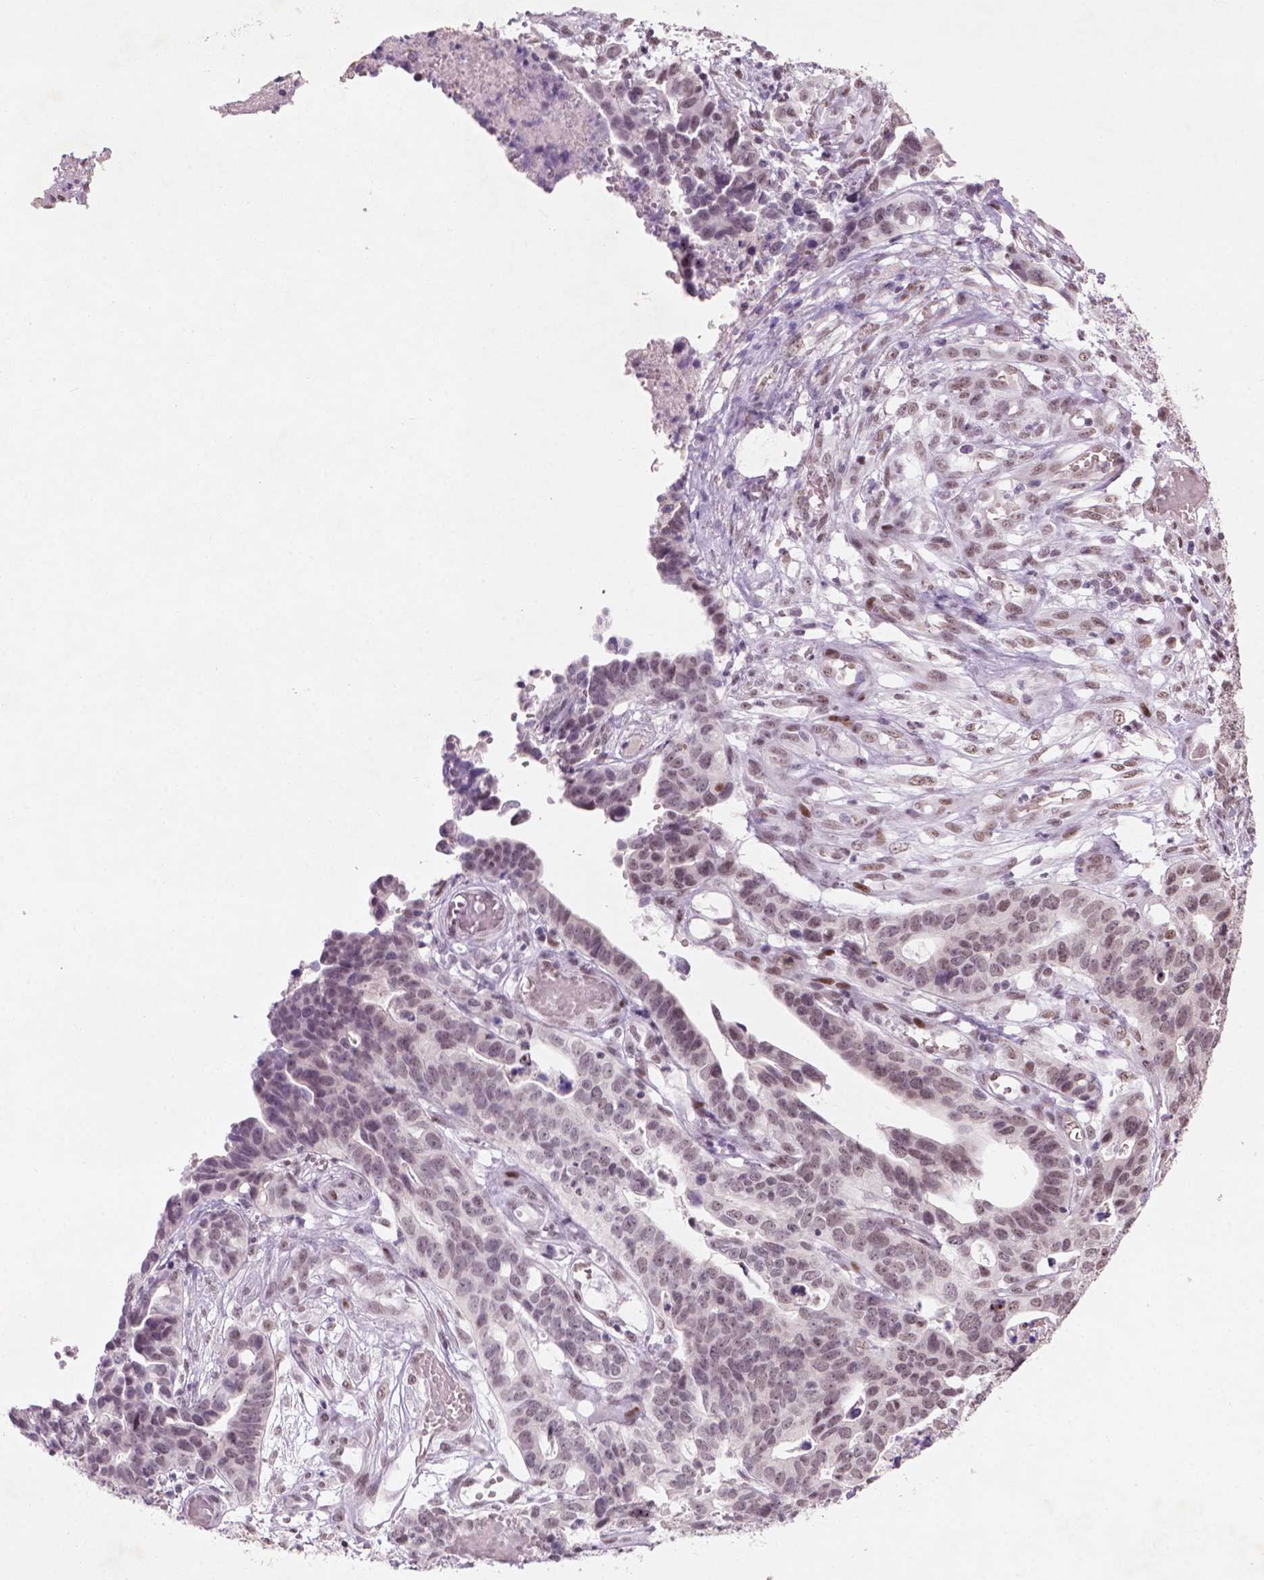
{"staining": {"intensity": "weak", "quantity": "25%-75%", "location": "nuclear"}, "tissue": "stomach cancer", "cell_type": "Tumor cells", "image_type": "cancer", "snomed": [{"axis": "morphology", "description": "Adenocarcinoma, NOS"}, {"axis": "topography", "description": "Stomach, upper"}], "caption": "Immunohistochemistry image of human stomach cancer stained for a protein (brown), which exhibits low levels of weak nuclear expression in approximately 25%-75% of tumor cells.", "gene": "HES7", "patient": {"sex": "female", "age": 67}}